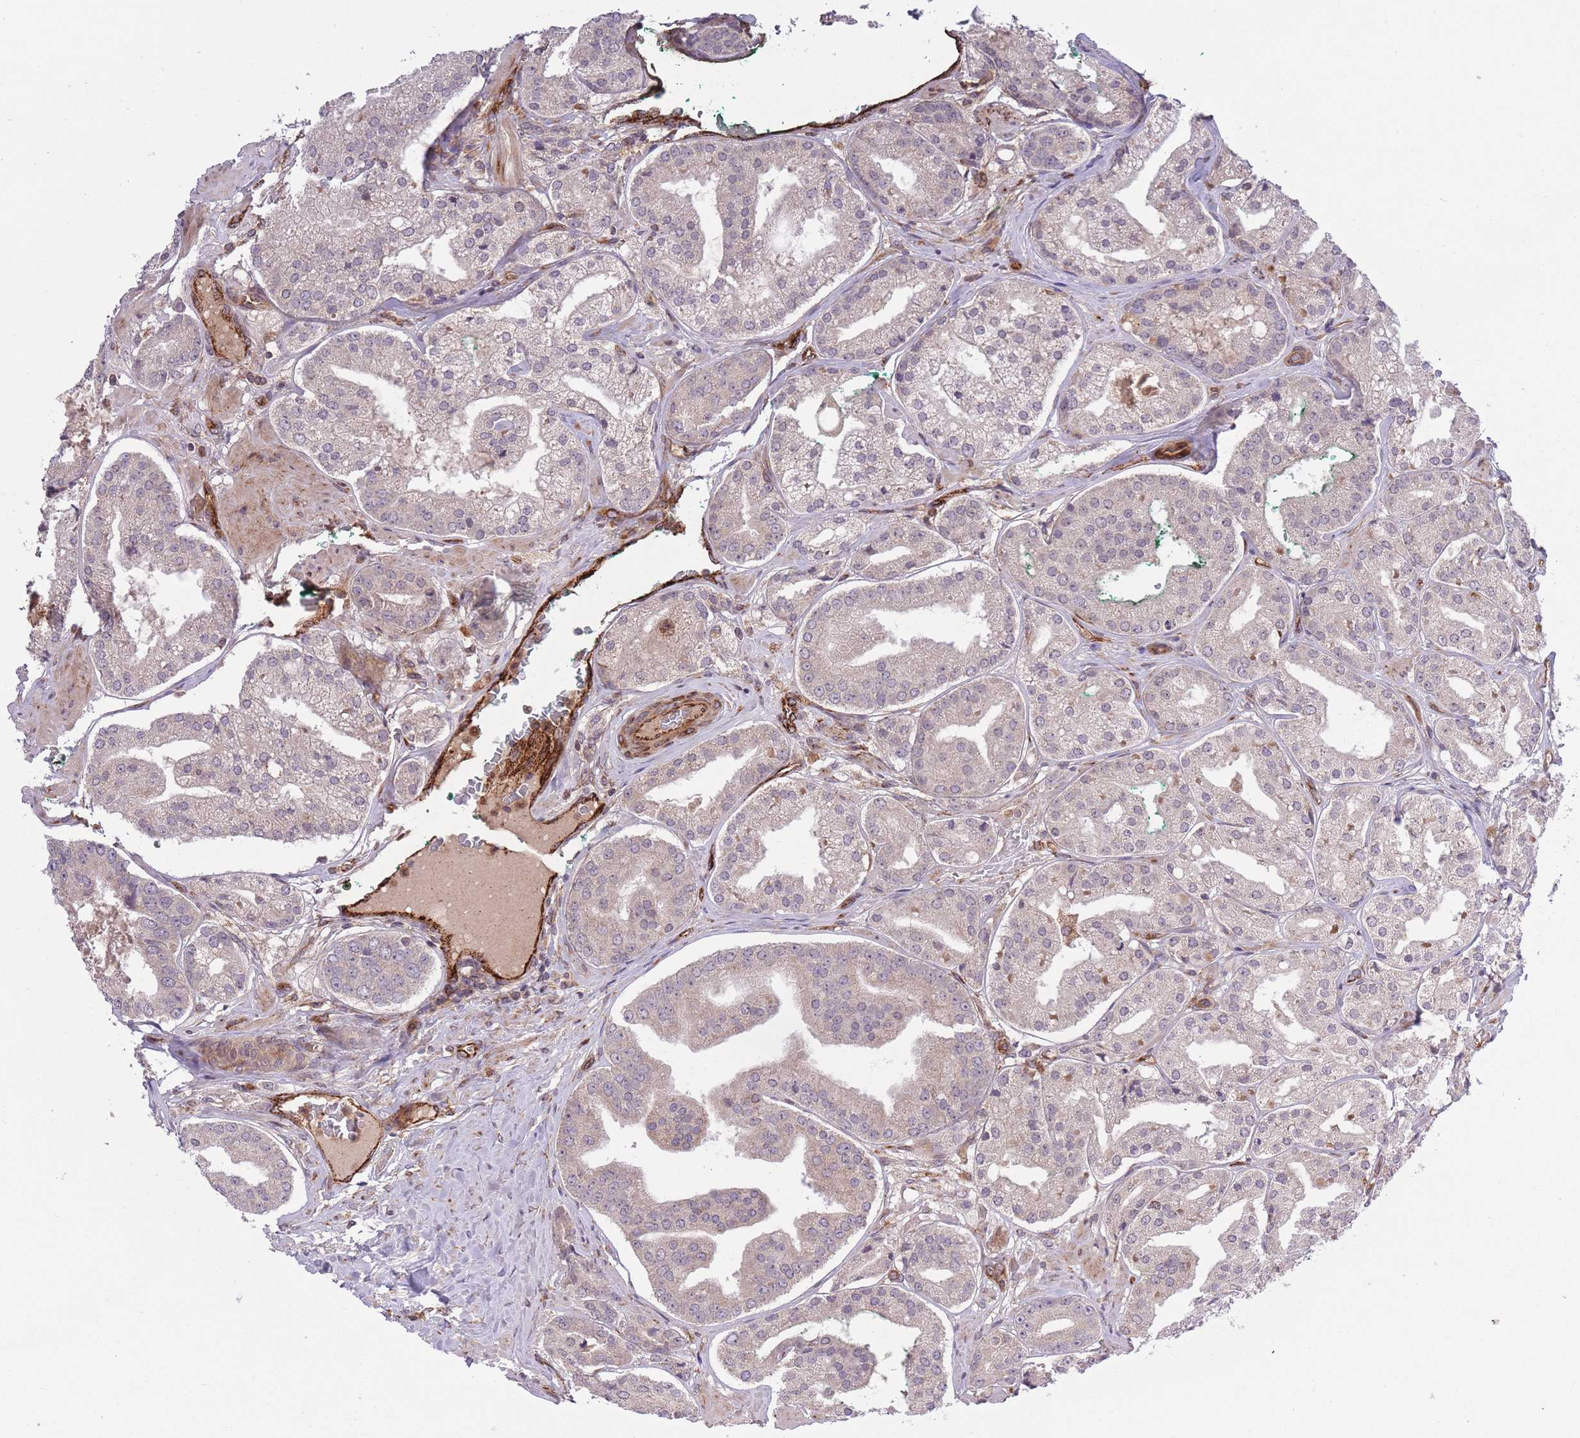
{"staining": {"intensity": "negative", "quantity": "none", "location": "none"}, "tissue": "prostate cancer", "cell_type": "Tumor cells", "image_type": "cancer", "snomed": [{"axis": "morphology", "description": "Adenocarcinoma, High grade"}, {"axis": "topography", "description": "Prostate"}], "caption": "An image of human adenocarcinoma (high-grade) (prostate) is negative for staining in tumor cells. (DAB (3,3'-diaminobenzidine) IHC with hematoxylin counter stain).", "gene": "CISH", "patient": {"sex": "male", "age": 63}}